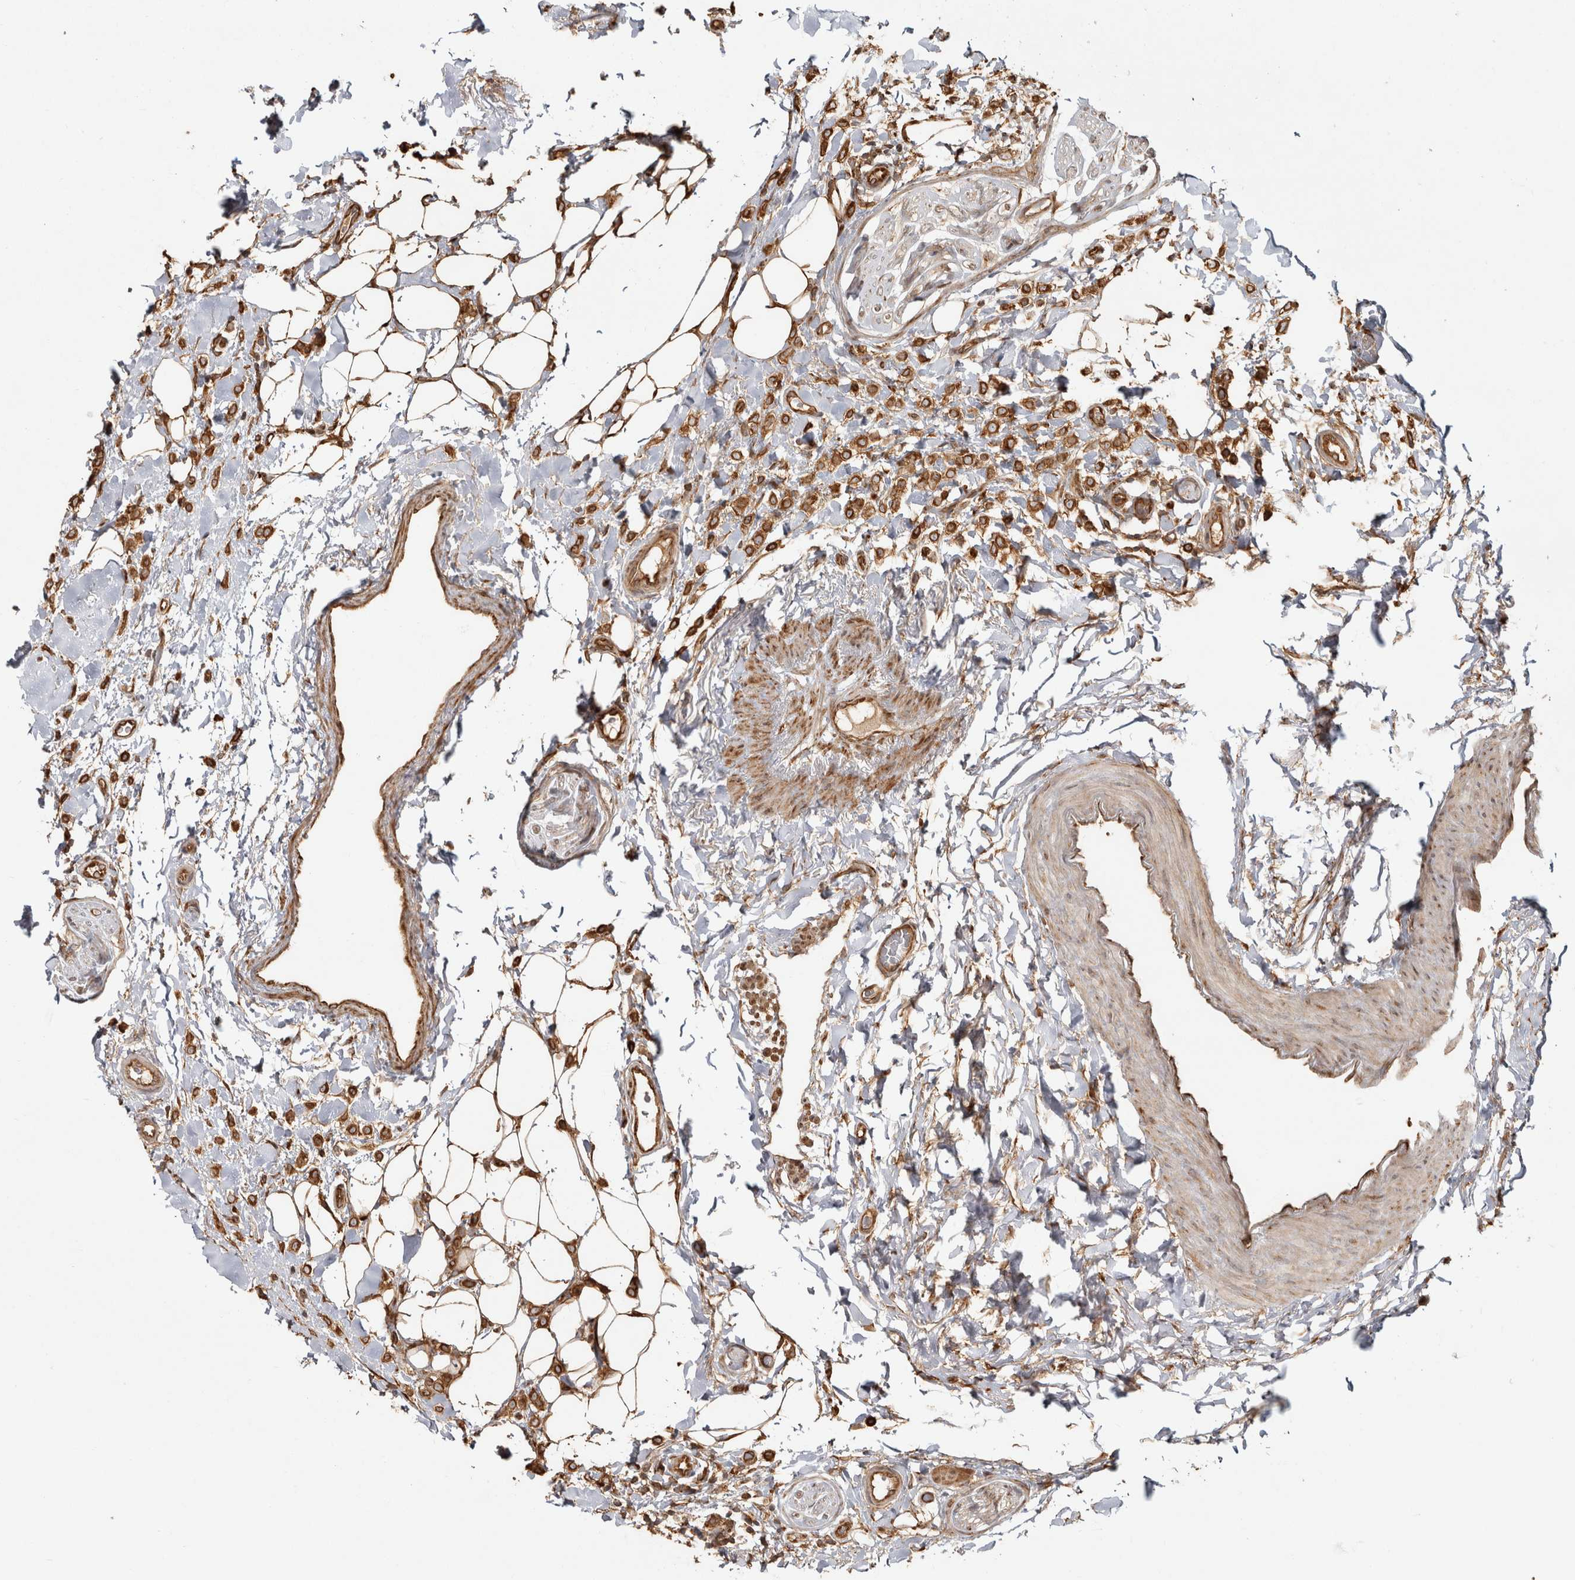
{"staining": {"intensity": "strong", "quantity": ">75%", "location": "cytoplasmic/membranous"}, "tissue": "breast cancer", "cell_type": "Tumor cells", "image_type": "cancer", "snomed": [{"axis": "morphology", "description": "Normal tissue, NOS"}, {"axis": "morphology", "description": "Lobular carcinoma"}, {"axis": "topography", "description": "Breast"}], "caption": "This is an image of immunohistochemistry staining of breast cancer, which shows strong positivity in the cytoplasmic/membranous of tumor cells.", "gene": "CAMSAP2", "patient": {"sex": "female", "age": 50}}